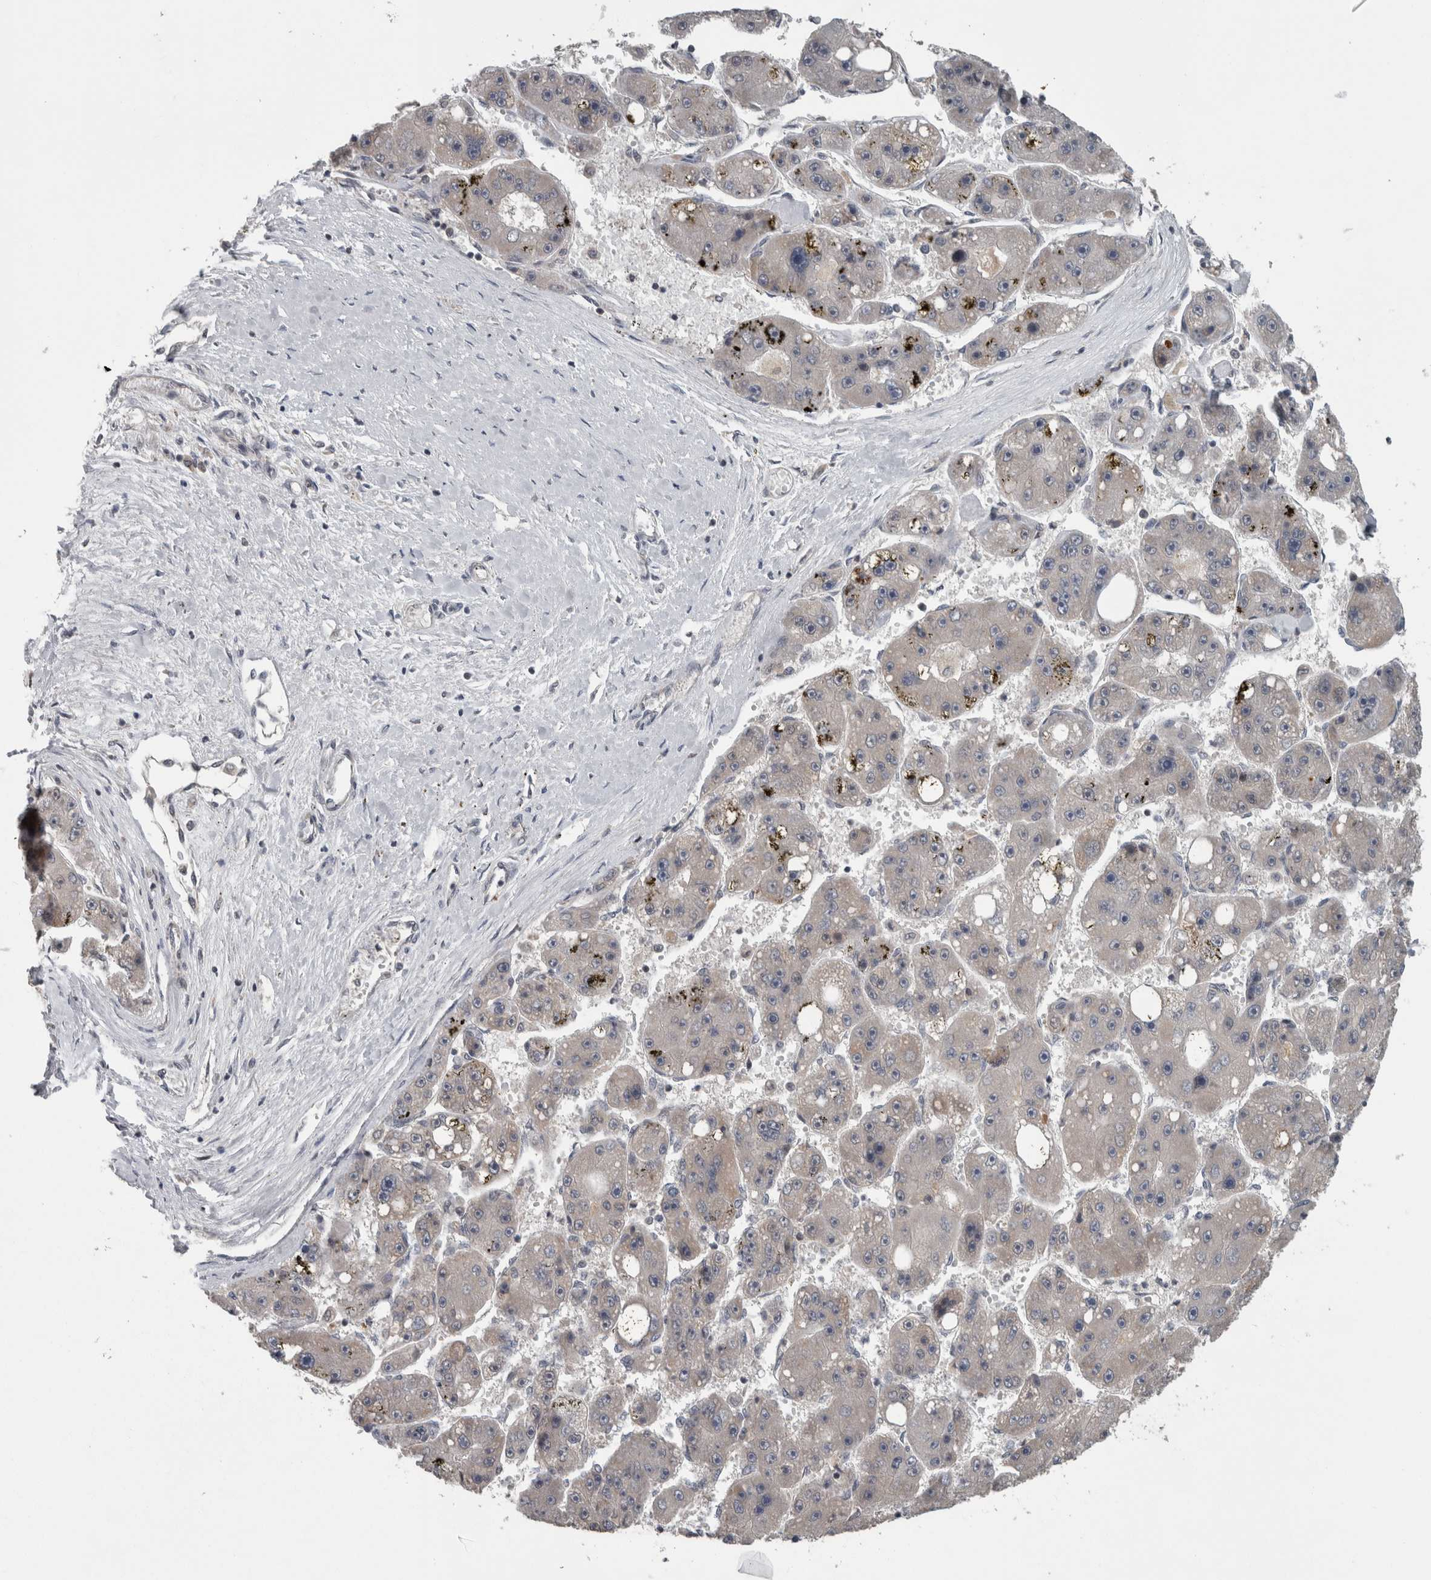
{"staining": {"intensity": "negative", "quantity": "none", "location": "none"}, "tissue": "liver cancer", "cell_type": "Tumor cells", "image_type": "cancer", "snomed": [{"axis": "morphology", "description": "Carcinoma, Hepatocellular, NOS"}, {"axis": "topography", "description": "Liver"}], "caption": "This is a image of immunohistochemistry (IHC) staining of liver hepatocellular carcinoma, which shows no staining in tumor cells.", "gene": "ENY2", "patient": {"sex": "female", "age": 61}}